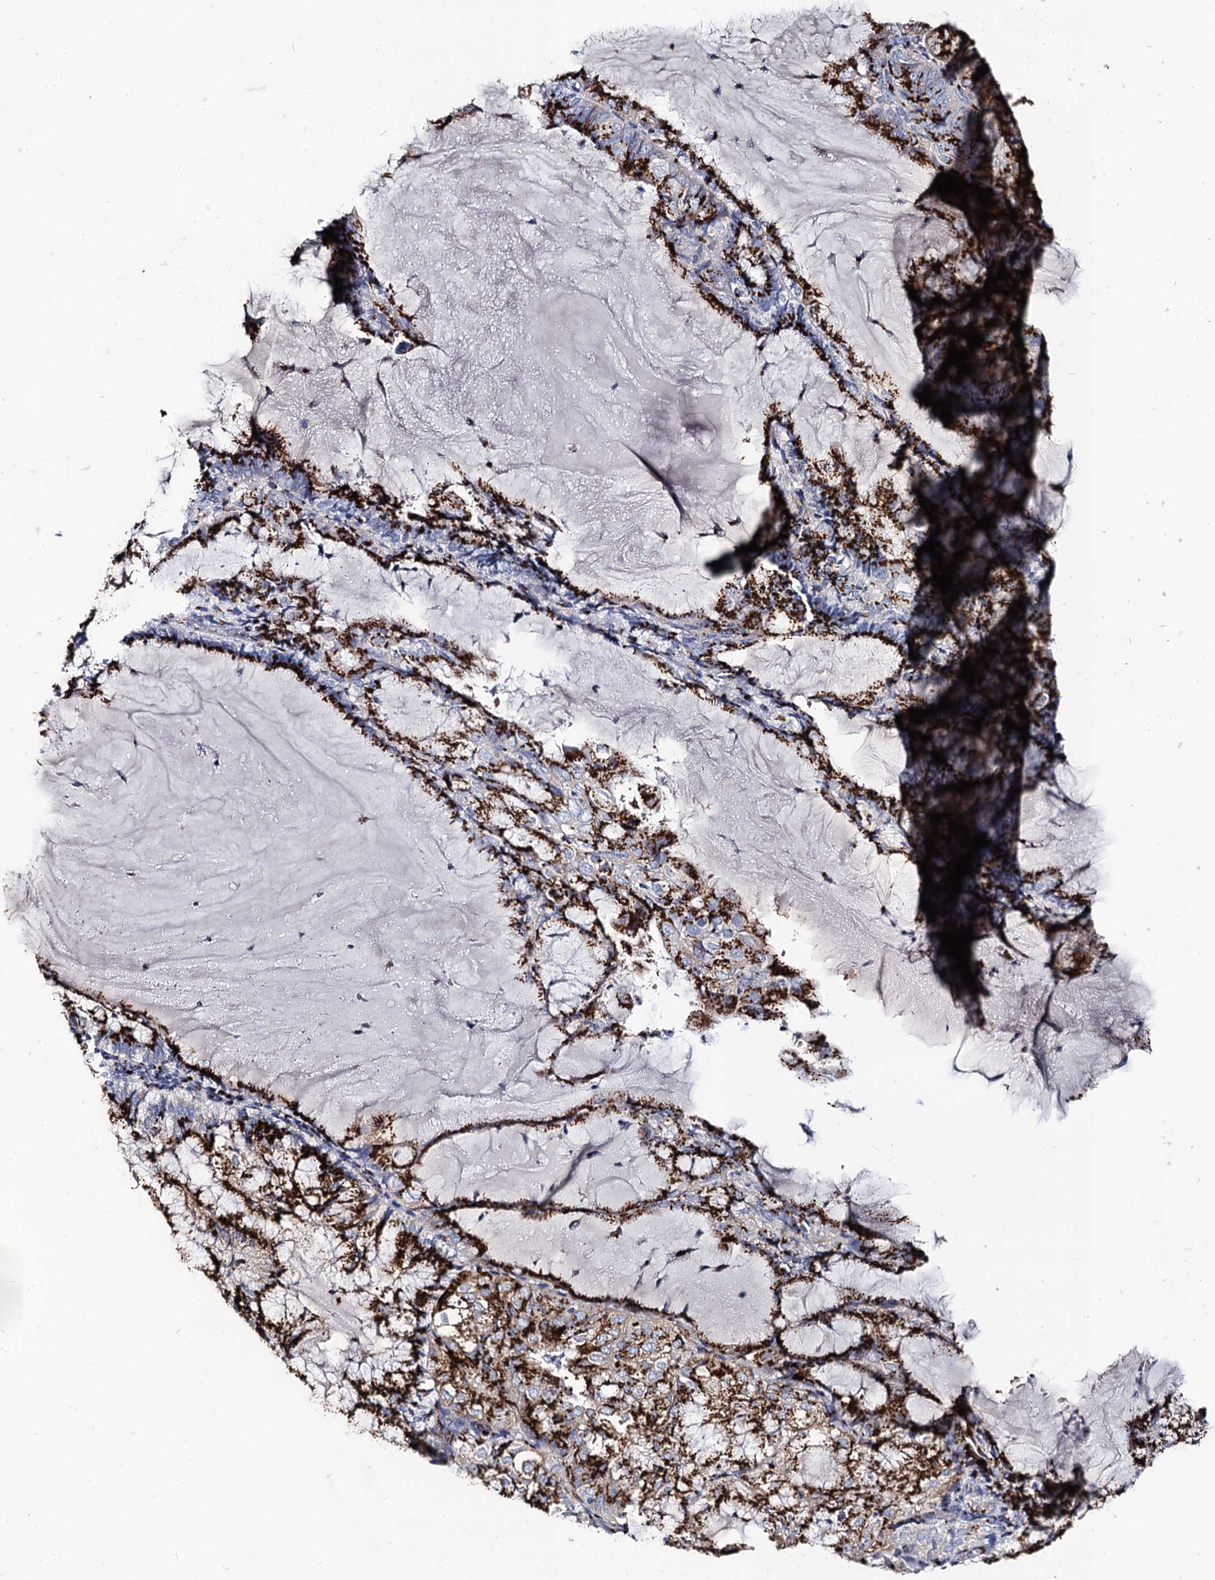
{"staining": {"intensity": "strong", "quantity": ">75%", "location": "cytoplasmic/membranous"}, "tissue": "endometrial cancer", "cell_type": "Tumor cells", "image_type": "cancer", "snomed": [{"axis": "morphology", "description": "Adenocarcinoma, NOS"}, {"axis": "topography", "description": "Endometrium"}], "caption": "Brown immunohistochemical staining in endometrial adenocarcinoma reveals strong cytoplasmic/membranous positivity in about >75% of tumor cells.", "gene": "TM9SF3", "patient": {"sex": "female", "age": 81}}